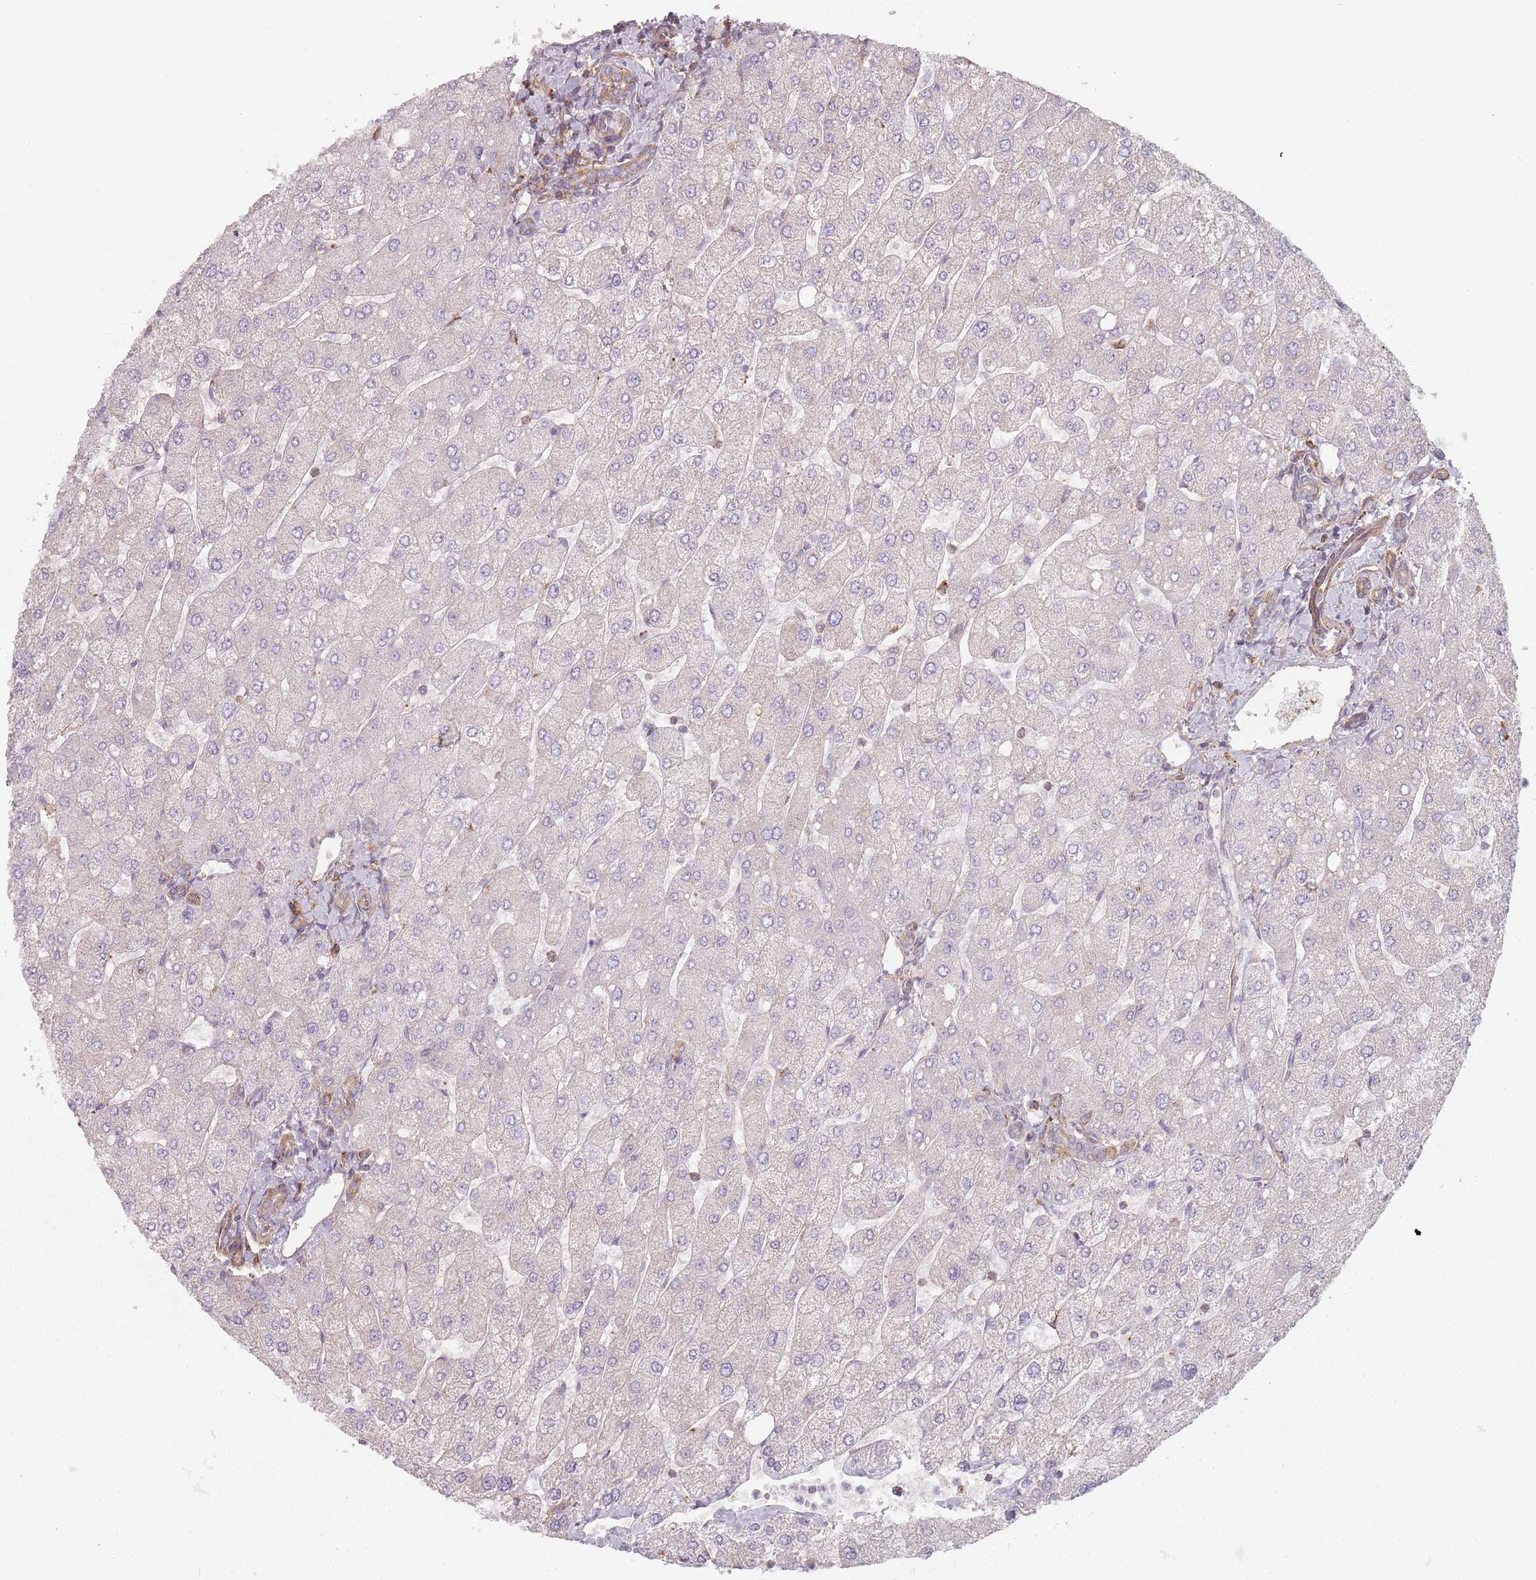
{"staining": {"intensity": "moderate", "quantity": ">75%", "location": "cytoplasmic/membranous"}, "tissue": "liver", "cell_type": "Cholangiocytes", "image_type": "normal", "snomed": [{"axis": "morphology", "description": "Normal tissue, NOS"}, {"axis": "topography", "description": "Liver"}], "caption": "Protein staining of unremarkable liver reveals moderate cytoplasmic/membranous positivity in about >75% of cholangiocytes. The staining was performed using DAB (3,3'-diaminobenzidine) to visualize the protein expression in brown, while the nuclei were stained in blue with hematoxylin (Magnification: 20x).", "gene": "TPD52L2", "patient": {"sex": "male", "age": 55}}